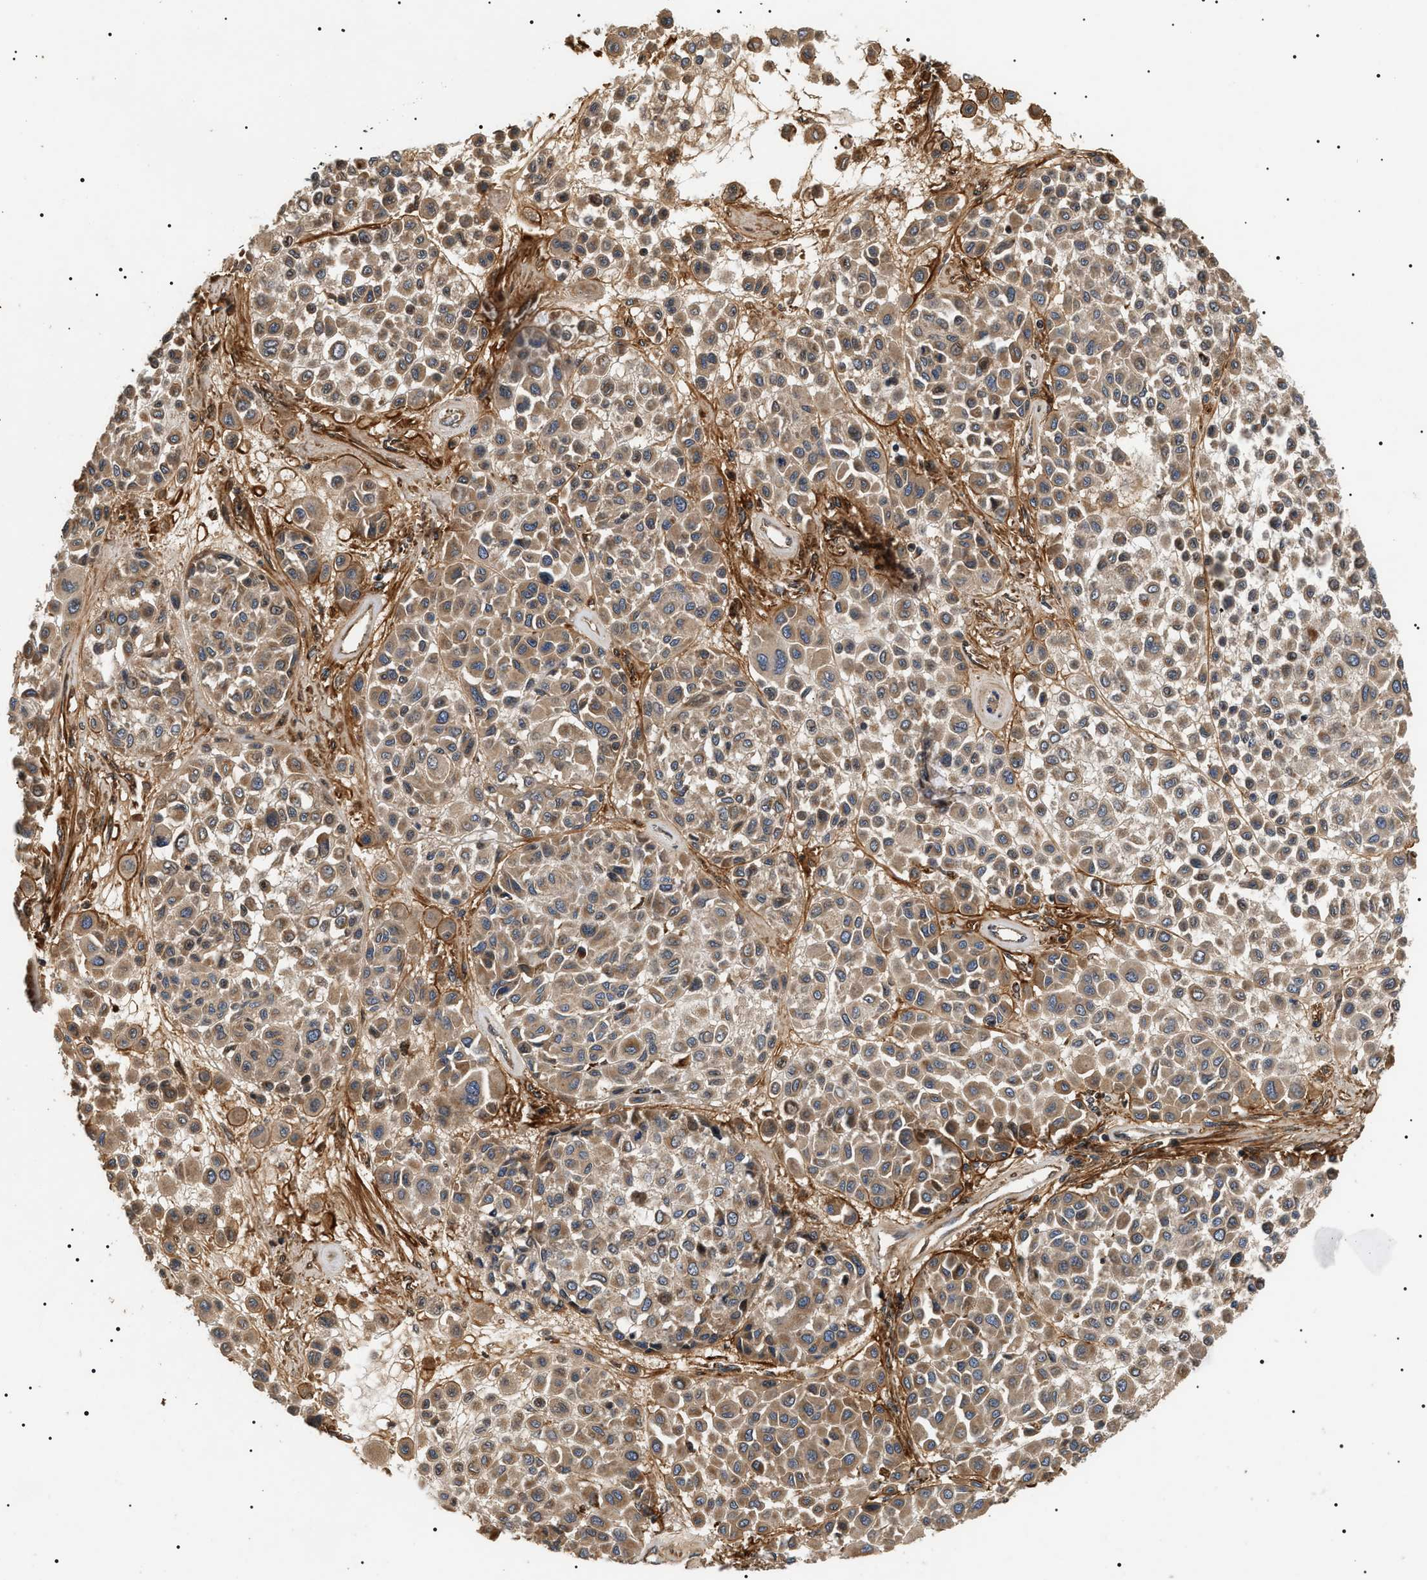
{"staining": {"intensity": "moderate", "quantity": ">75%", "location": "cytoplasmic/membranous"}, "tissue": "melanoma", "cell_type": "Tumor cells", "image_type": "cancer", "snomed": [{"axis": "morphology", "description": "Malignant melanoma, Metastatic site"}, {"axis": "topography", "description": "Soft tissue"}], "caption": "IHC photomicrograph of malignant melanoma (metastatic site) stained for a protein (brown), which demonstrates medium levels of moderate cytoplasmic/membranous staining in approximately >75% of tumor cells.", "gene": "ZBTB26", "patient": {"sex": "male", "age": 41}}